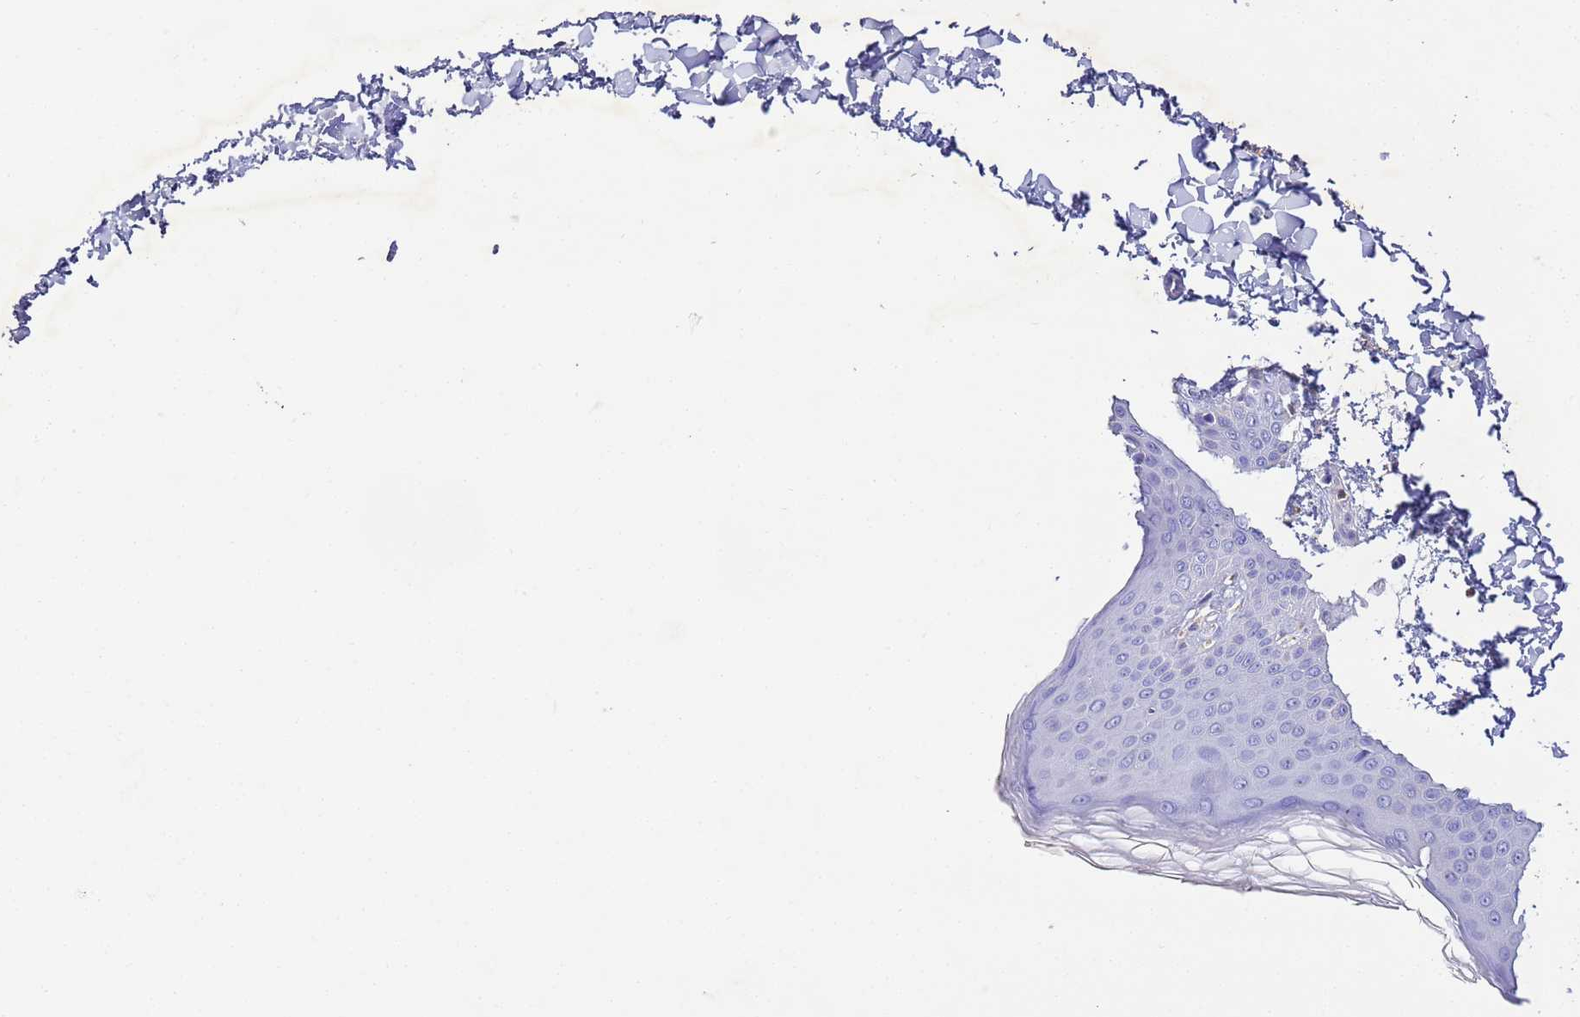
{"staining": {"intensity": "negative", "quantity": "none", "location": "none"}, "tissue": "skin", "cell_type": "Fibroblasts", "image_type": "normal", "snomed": [{"axis": "morphology", "description": "Normal tissue, NOS"}, {"axis": "topography", "description": "Skin"}], "caption": "A micrograph of human skin is negative for staining in fibroblasts. Brightfield microscopy of immunohistochemistry (IHC) stained with DAB (3,3'-diaminobenzidine) (brown) and hematoxylin (blue), captured at high magnification.", "gene": "CFHR1", "patient": {"sex": "male", "age": 36}}